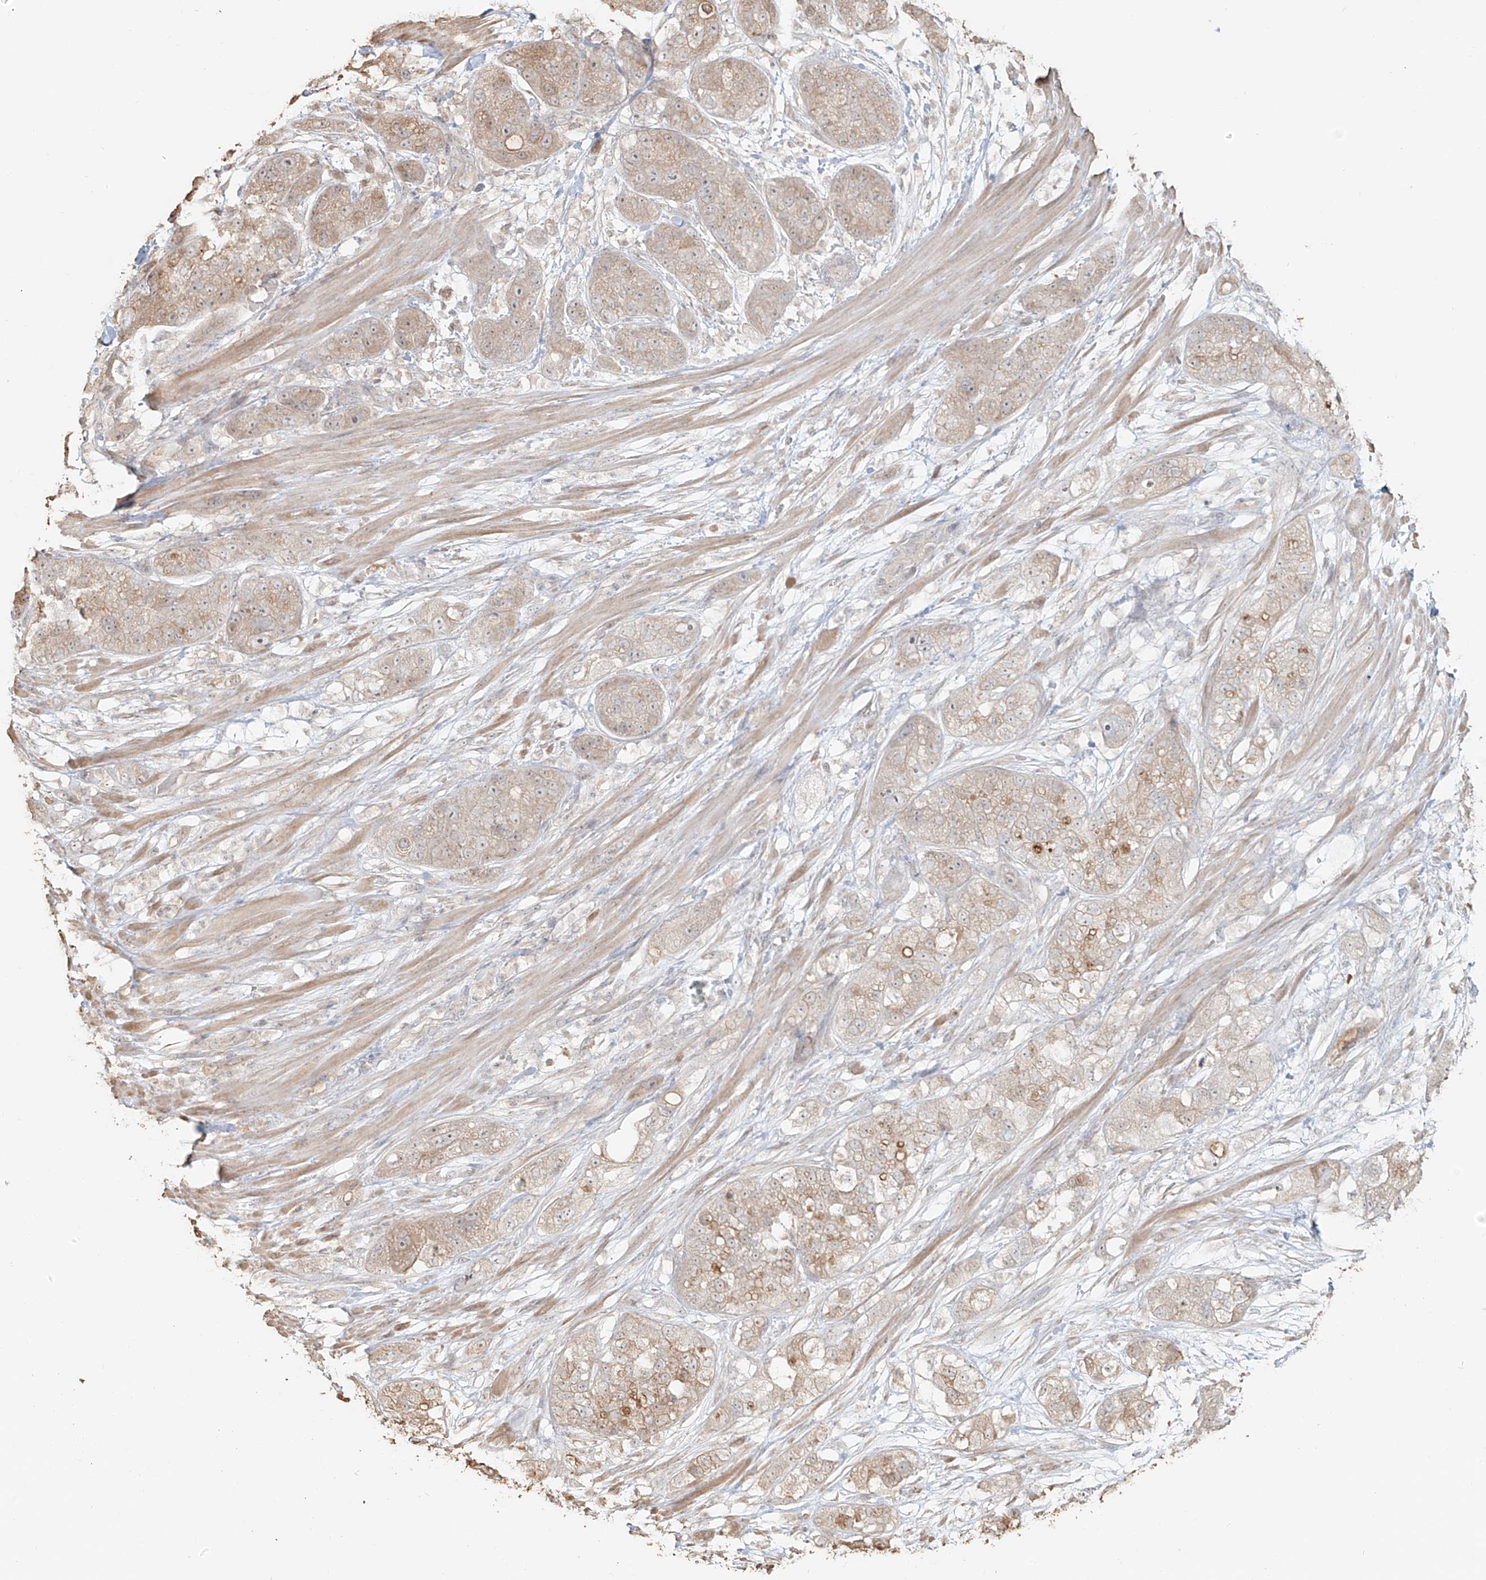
{"staining": {"intensity": "moderate", "quantity": "<25%", "location": "cytoplasmic/membranous"}, "tissue": "pancreatic cancer", "cell_type": "Tumor cells", "image_type": "cancer", "snomed": [{"axis": "morphology", "description": "Adenocarcinoma, NOS"}, {"axis": "topography", "description": "Pancreas"}], "caption": "The histopathology image demonstrates a brown stain indicating the presence of a protein in the cytoplasmic/membranous of tumor cells in pancreatic cancer (adenocarcinoma).", "gene": "NPHS1", "patient": {"sex": "female", "age": 78}}